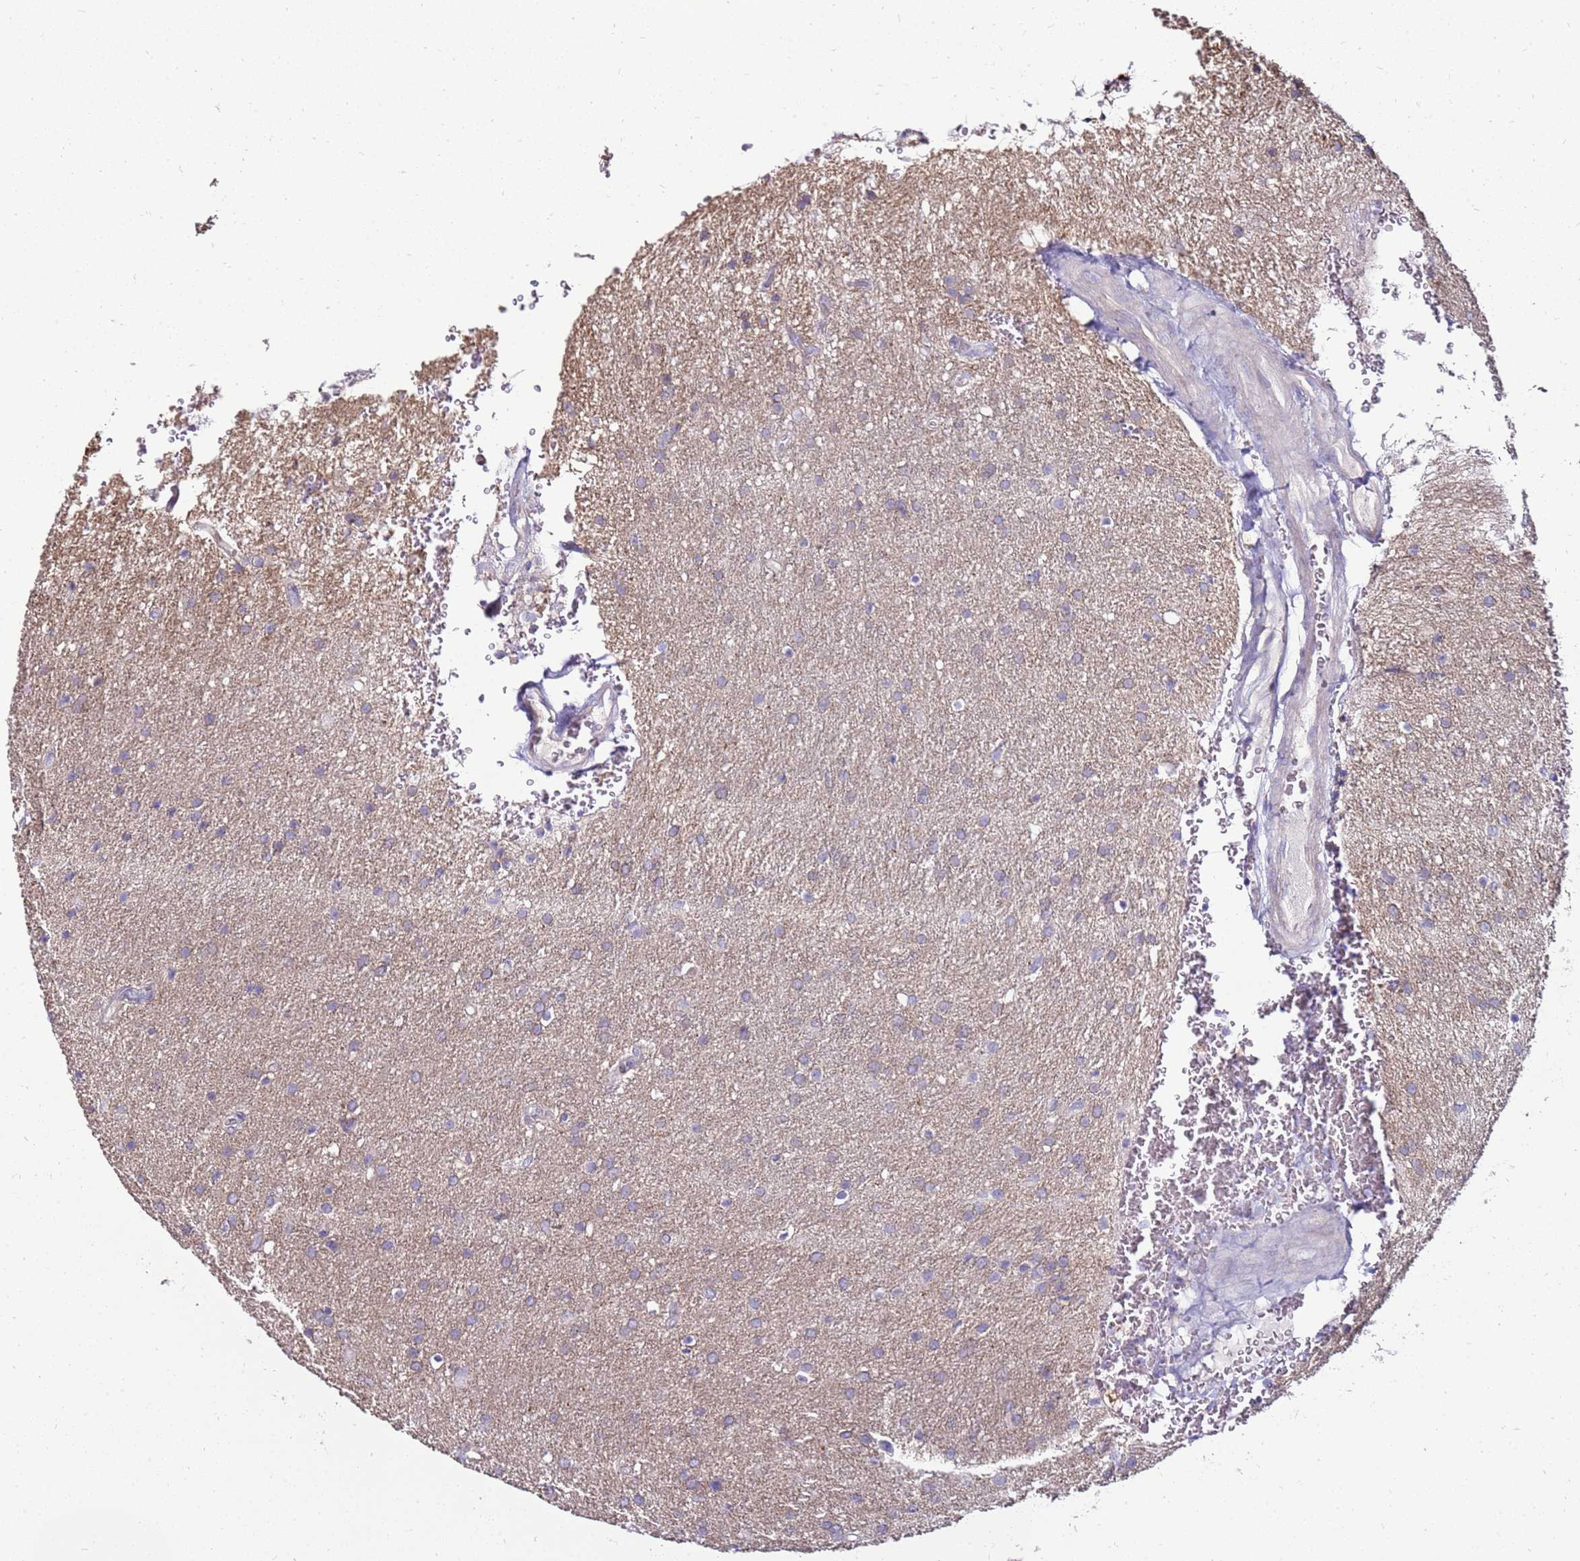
{"staining": {"intensity": "weak", "quantity": "25%-75%", "location": "cytoplasmic/membranous"}, "tissue": "glioma", "cell_type": "Tumor cells", "image_type": "cancer", "snomed": [{"axis": "morphology", "description": "Glioma, malignant, Low grade"}, {"axis": "topography", "description": "Brain"}], "caption": "There is low levels of weak cytoplasmic/membranous expression in tumor cells of glioma, as demonstrated by immunohistochemical staining (brown color).", "gene": "GPN3", "patient": {"sex": "female", "age": 32}}